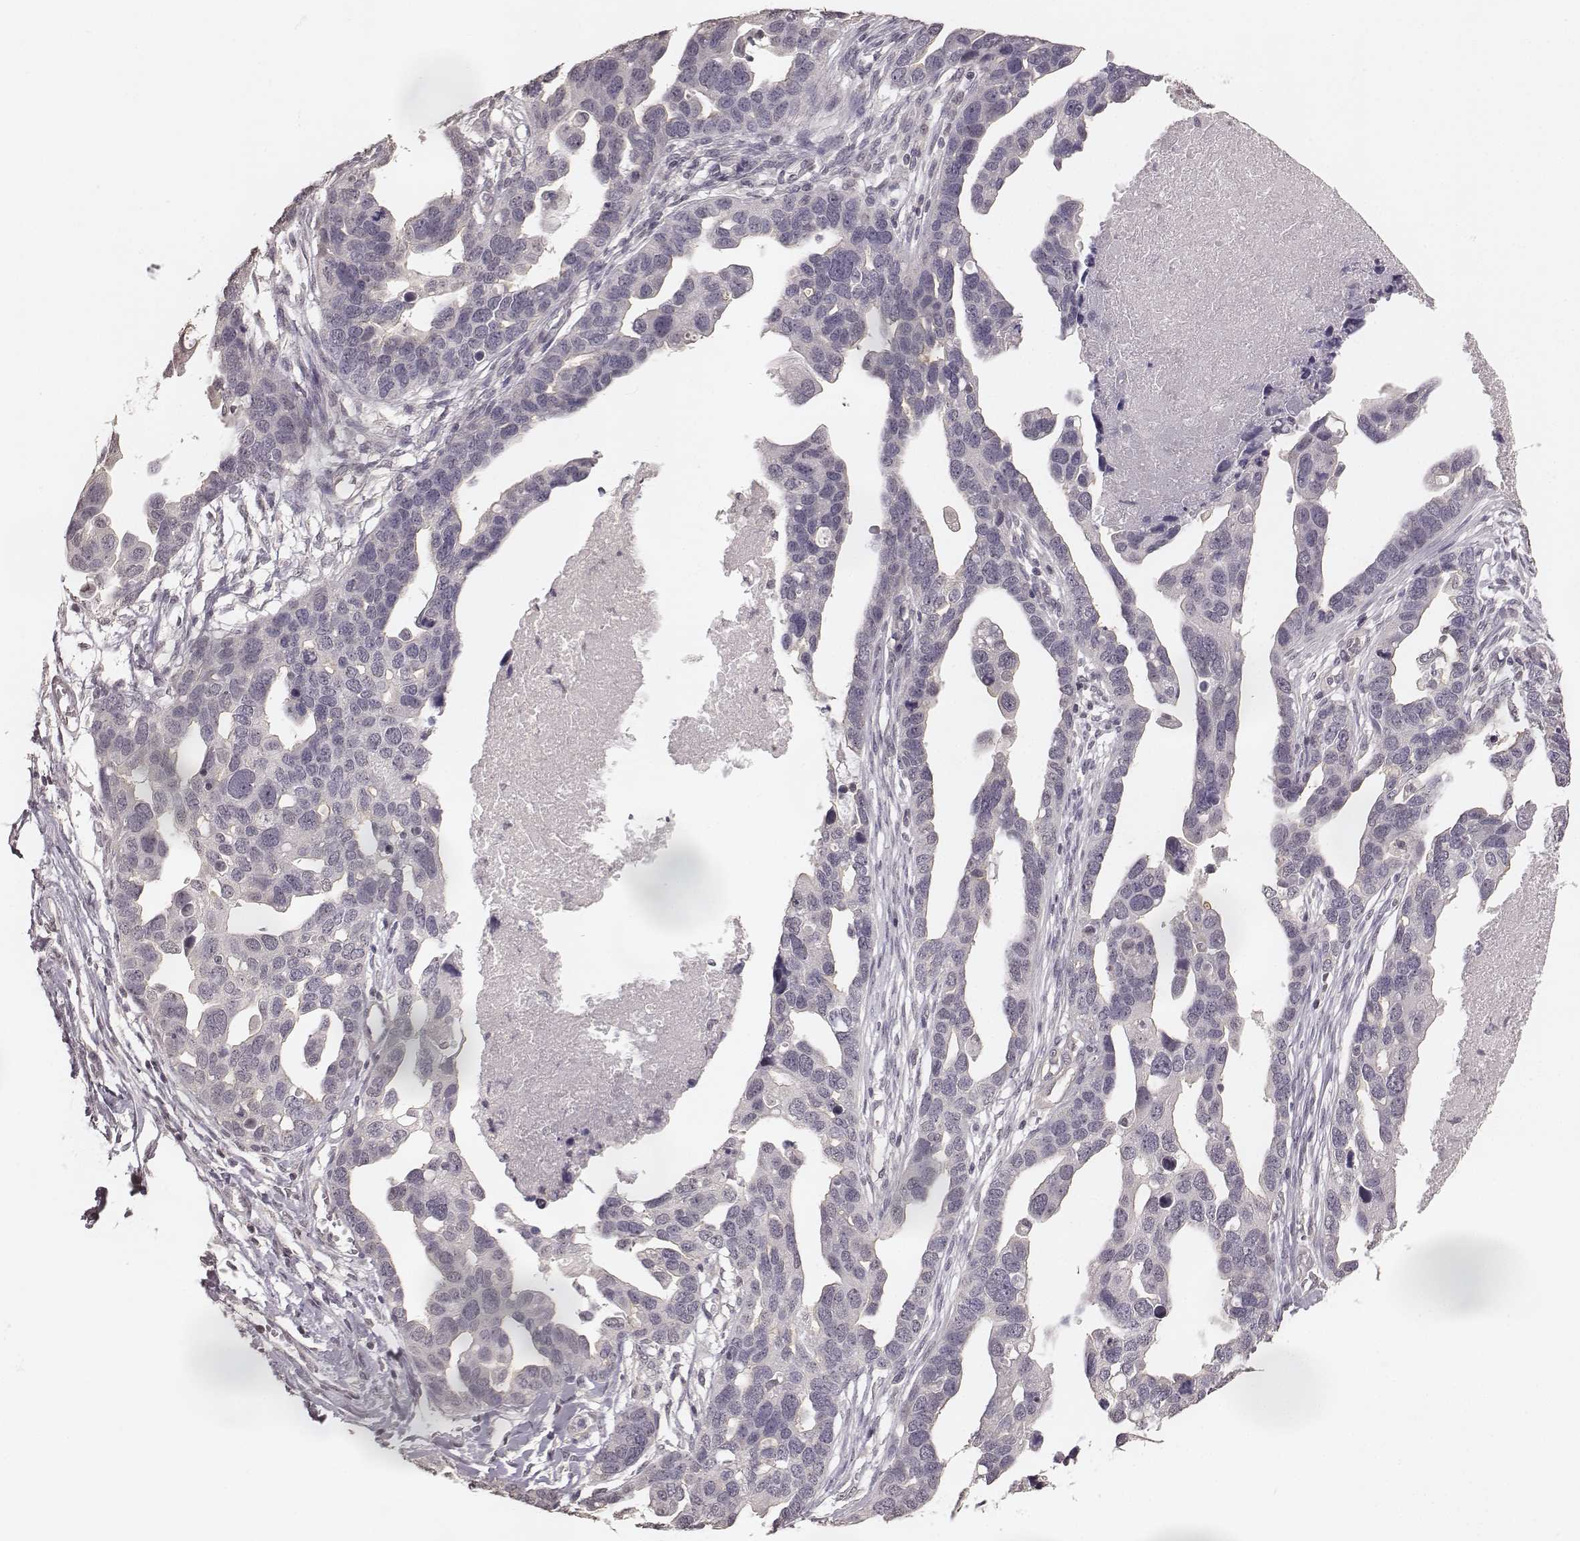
{"staining": {"intensity": "negative", "quantity": "none", "location": "none"}, "tissue": "ovarian cancer", "cell_type": "Tumor cells", "image_type": "cancer", "snomed": [{"axis": "morphology", "description": "Cystadenocarcinoma, serous, NOS"}, {"axis": "topography", "description": "Ovary"}], "caption": "An image of ovarian cancer stained for a protein demonstrates no brown staining in tumor cells.", "gene": "LY6K", "patient": {"sex": "female", "age": 54}}